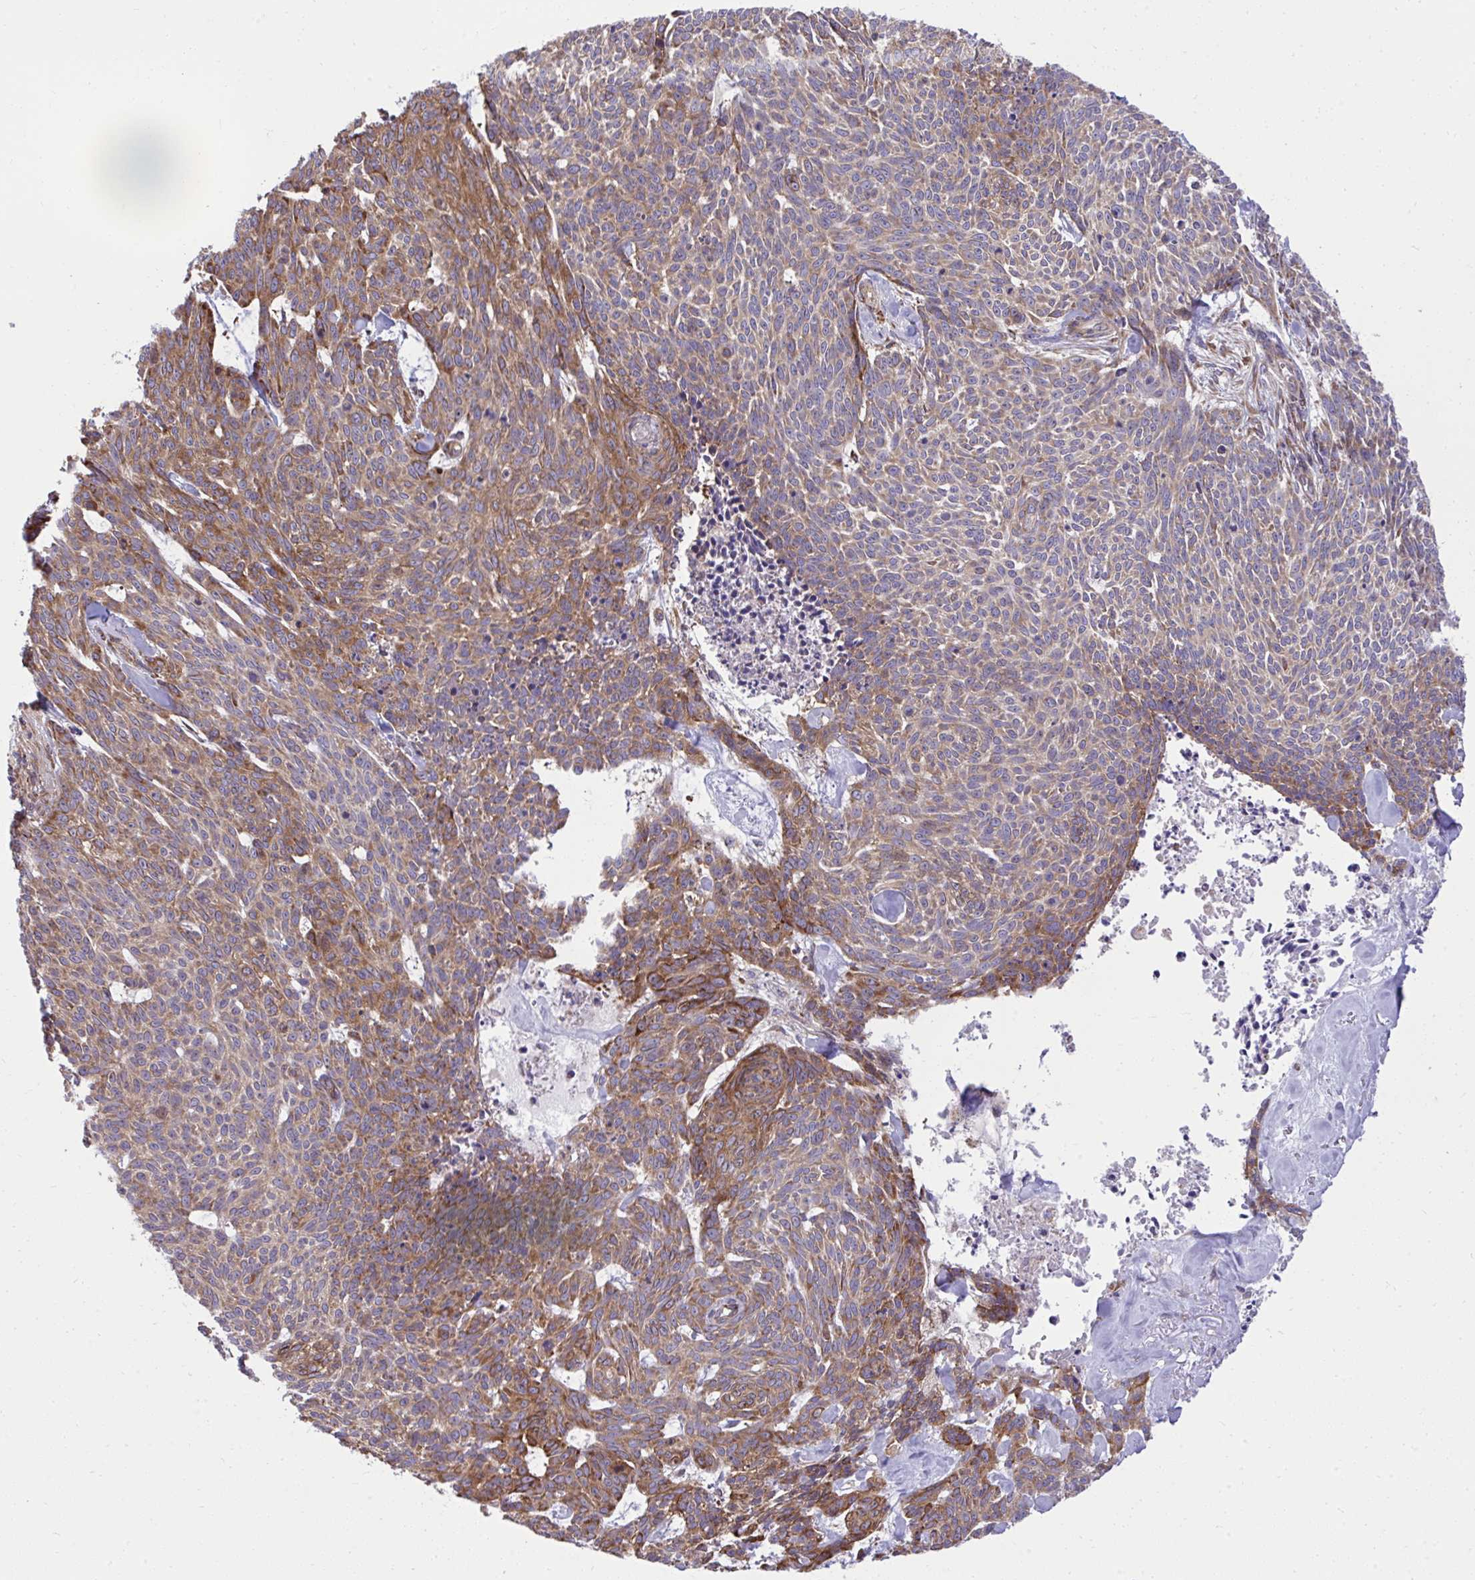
{"staining": {"intensity": "moderate", "quantity": ">75%", "location": "cytoplasmic/membranous"}, "tissue": "skin cancer", "cell_type": "Tumor cells", "image_type": "cancer", "snomed": [{"axis": "morphology", "description": "Basal cell carcinoma"}, {"axis": "topography", "description": "Skin"}], "caption": "IHC (DAB (3,3'-diaminobenzidine)) staining of skin cancer (basal cell carcinoma) shows moderate cytoplasmic/membranous protein positivity in approximately >75% of tumor cells.", "gene": "NMNAT3", "patient": {"sex": "female", "age": 93}}